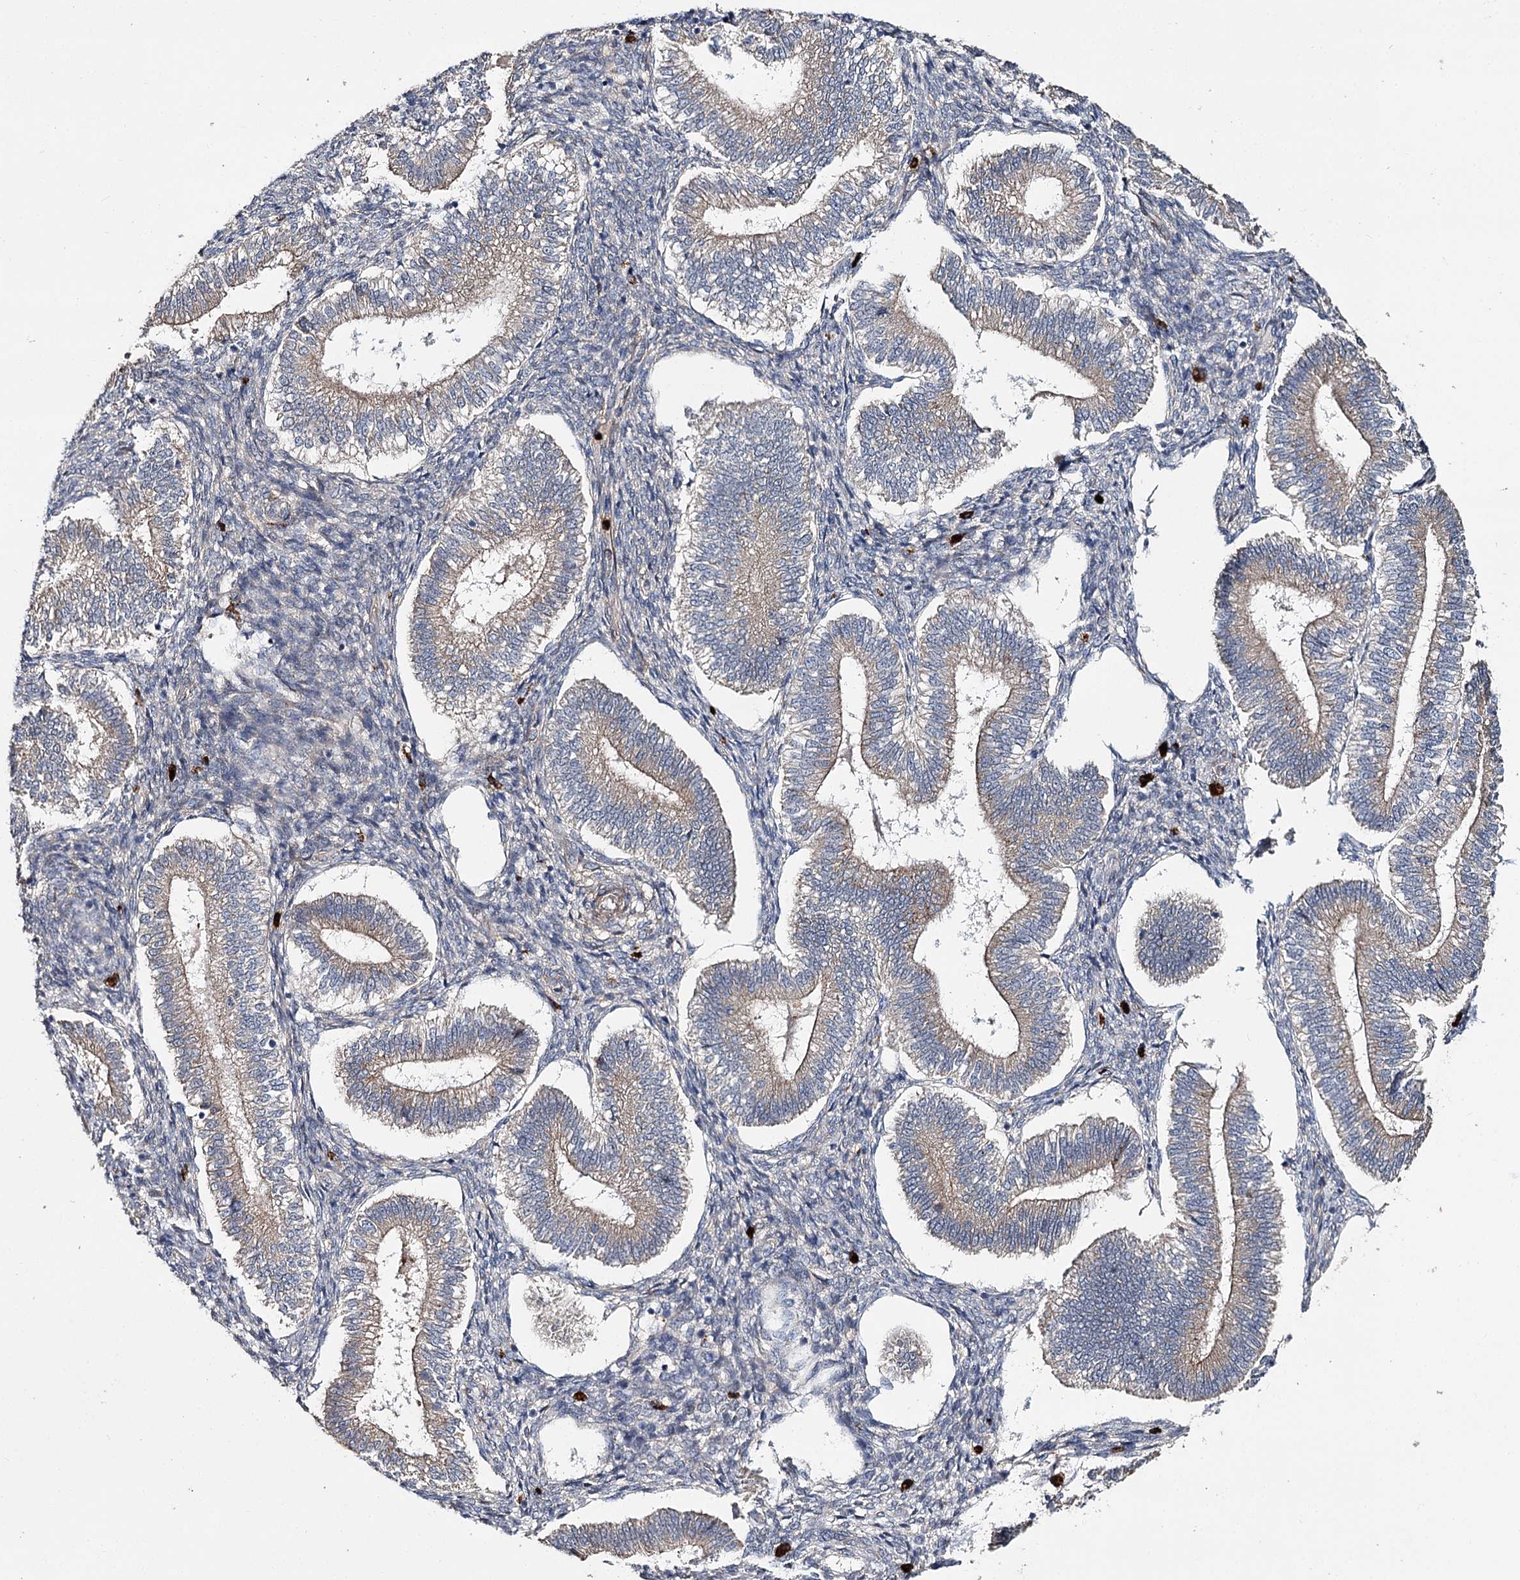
{"staining": {"intensity": "weak", "quantity": "<25%", "location": "cytoplasmic/membranous"}, "tissue": "endometrium", "cell_type": "Cells in endometrial stroma", "image_type": "normal", "snomed": [{"axis": "morphology", "description": "Normal tissue, NOS"}, {"axis": "topography", "description": "Endometrium"}], "caption": "Immunohistochemistry (IHC) of normal human endometrium shows no expression in cells in endometrial stroma. (Stains: DAB (3,3'-diaminobenzidine) IHC with hematoxylin counter stain, Microscopy: brightfield microscopy at high magnification).", "gene": "MINDY3", "patient": {"sex": "female", "age": 25}}